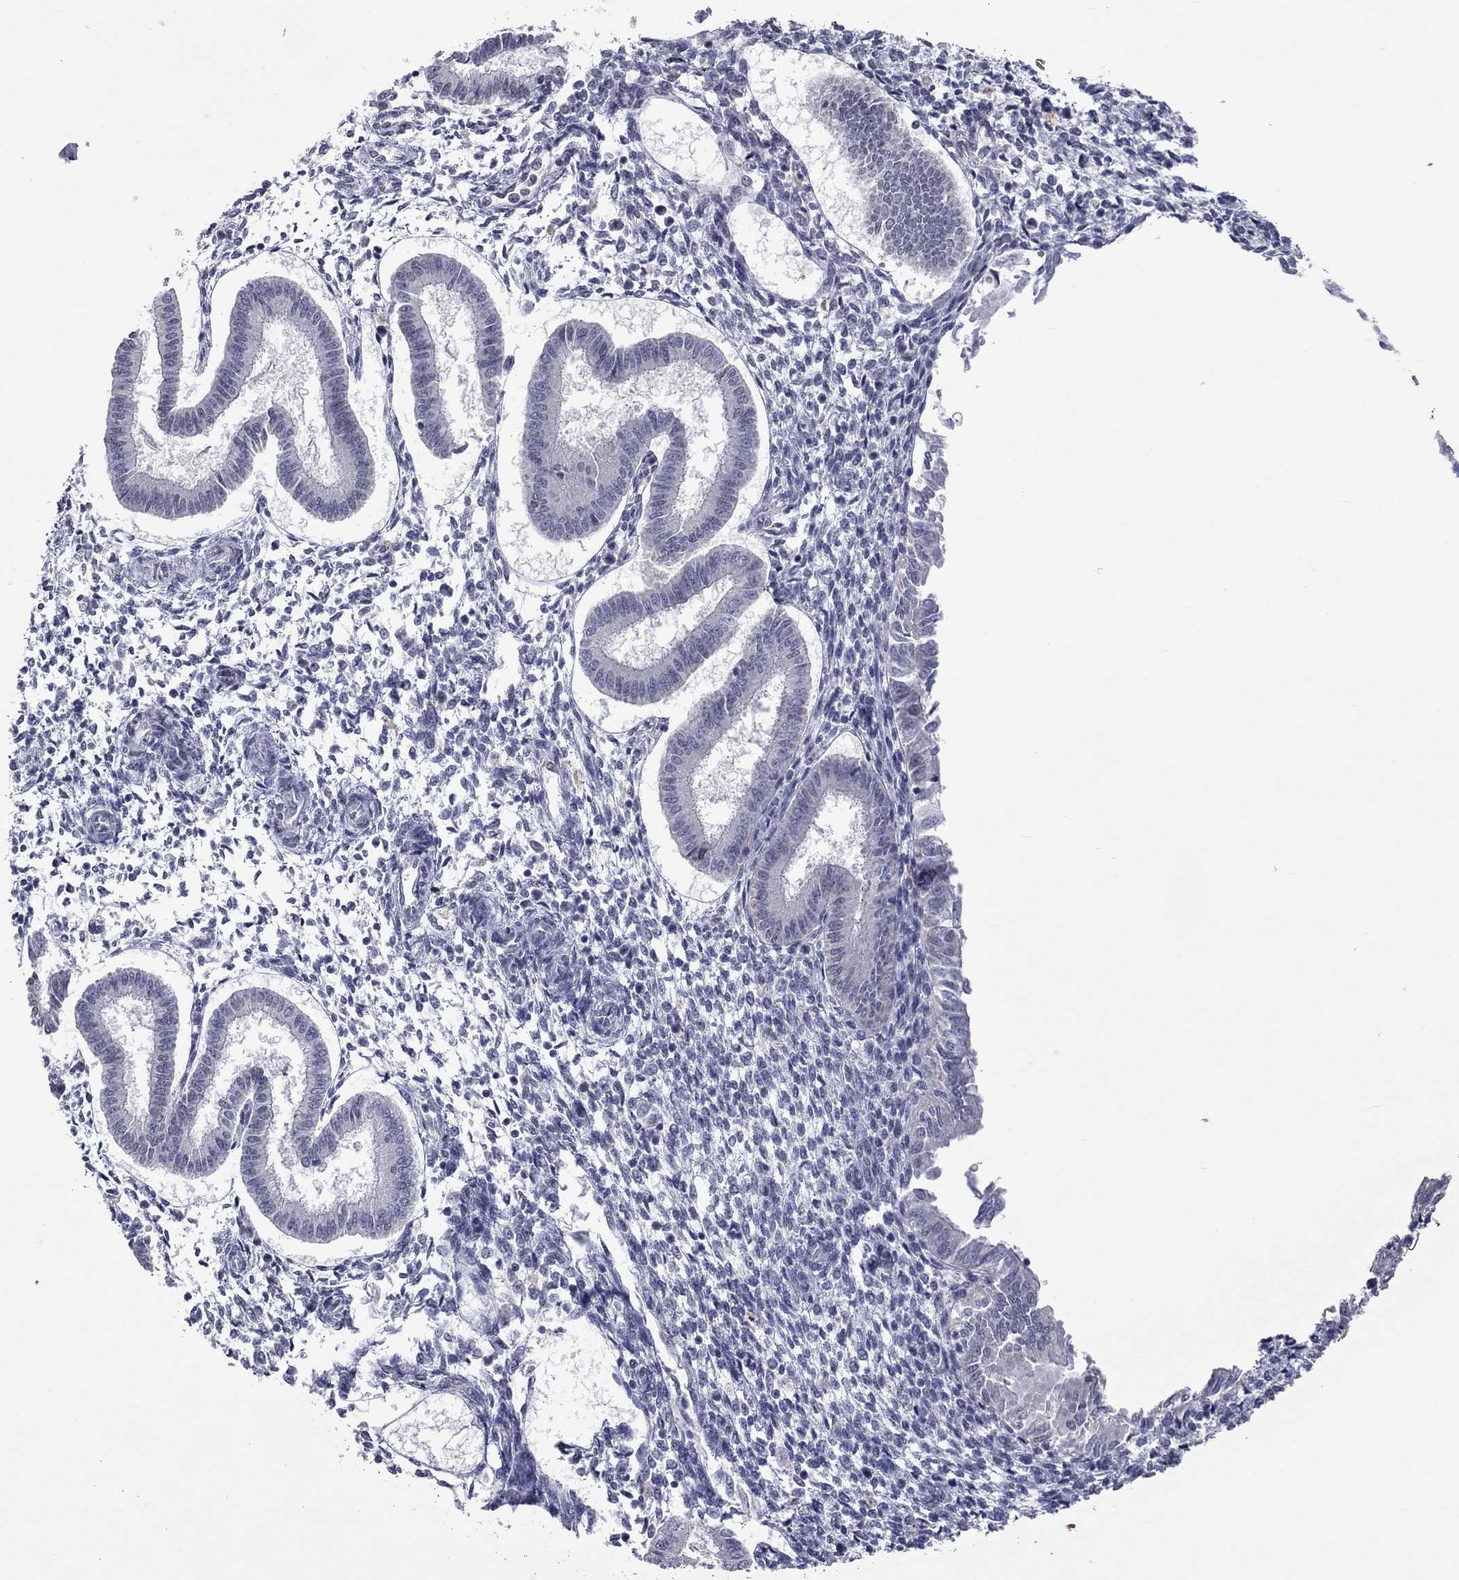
{"staining": {"intensity": "negative", "quantity": "none", "location": "none"}, "tissue": "endometrium", "cell_type": "Cells in endometrial stroma", "image_type": "normal", "snomed": [{"axis": "morphology", "description": "Normal tissue, NOS"}, {"axis": "topography", "description": "Endometrium"}], "caption": "Immunohistochemistry micrograph of benign endometrium: endometrium stained with DAB displays no significant protein positivity in cells in endometrial stroma. (DAB immunohistochemistry with hematoxylin counter stain).", "gene": "TMEM143", "patient": {"sex": "female", "age": 43}}